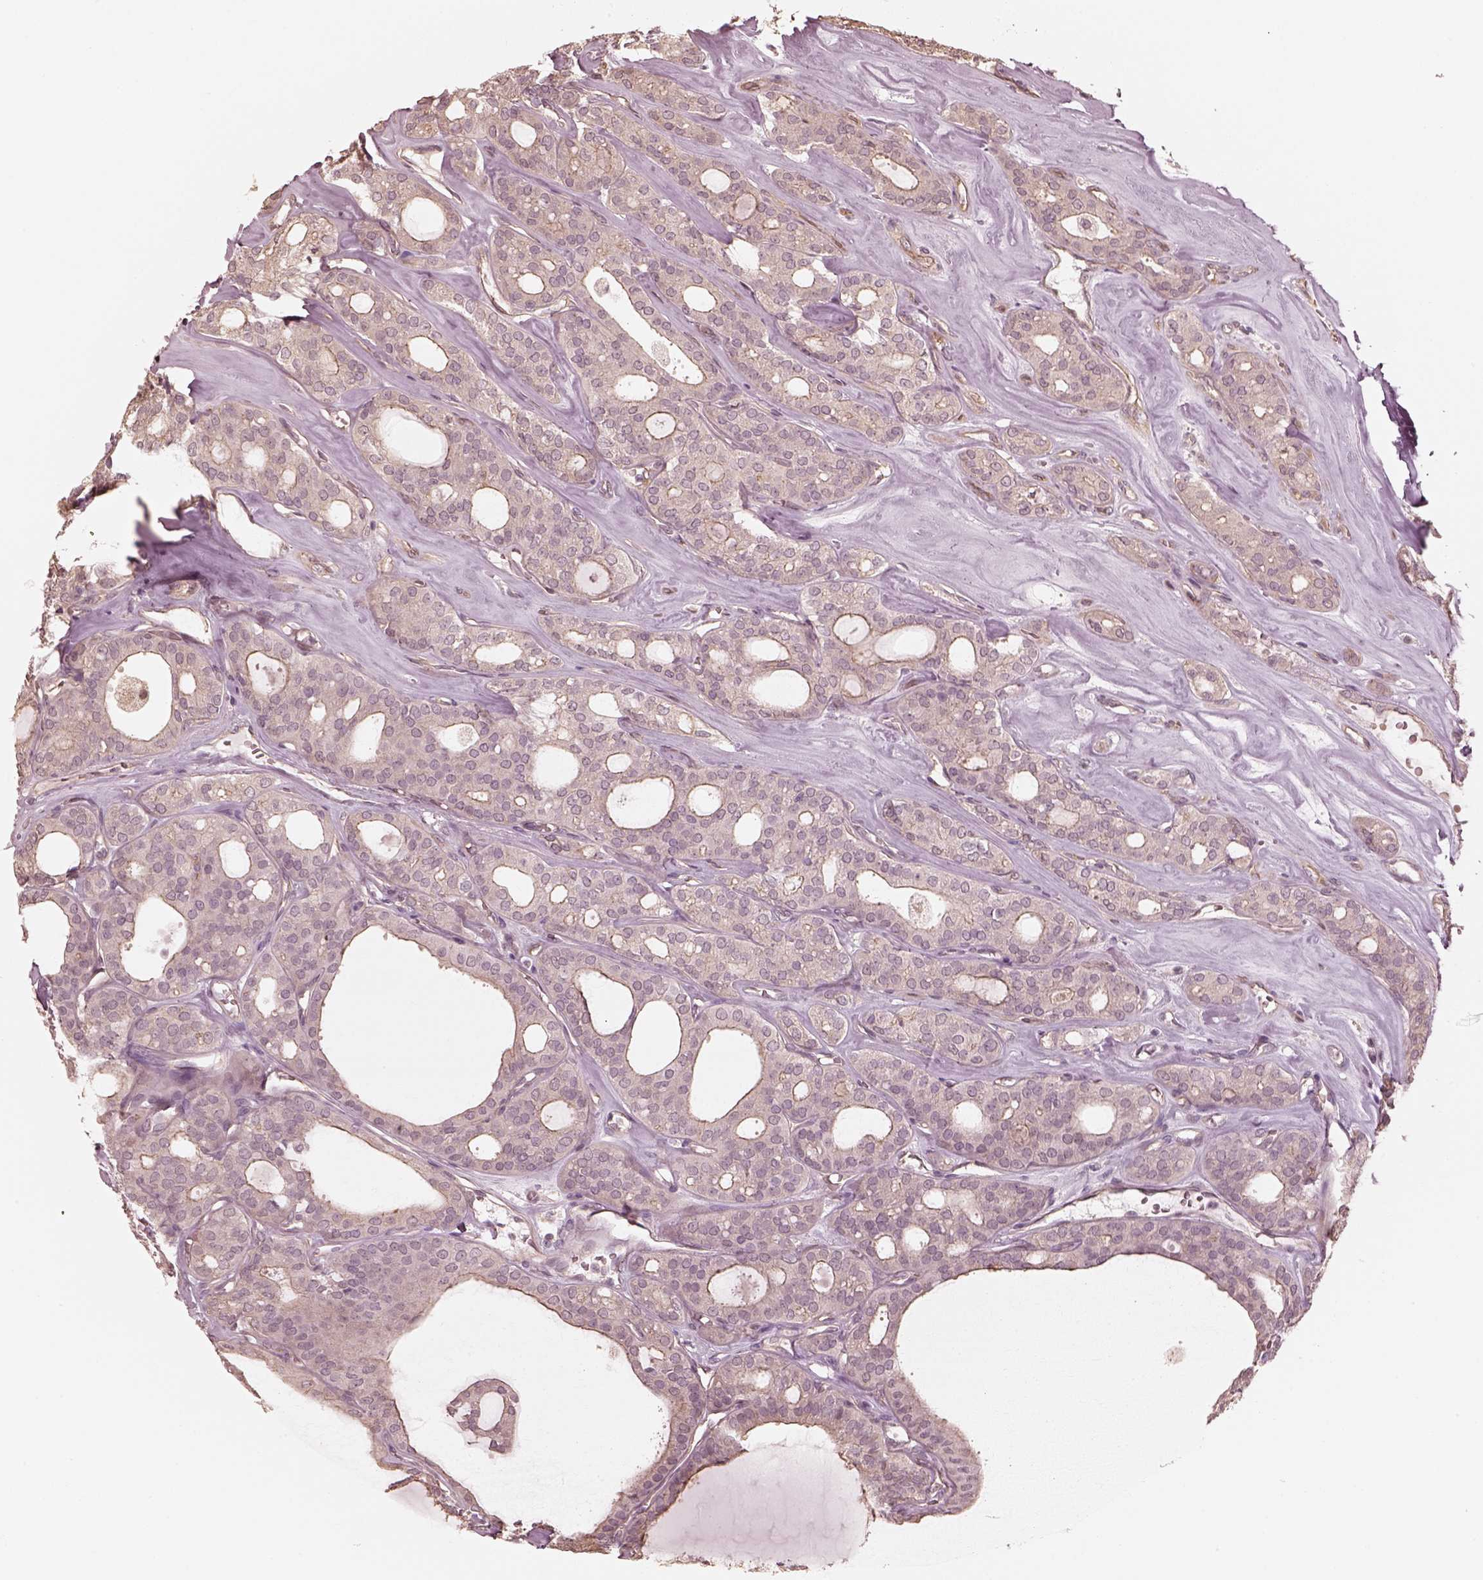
{"staining": {"intensity": "negative", "quantity": "none", "location": "none"}, "tissue": "thyroid cancer", "cell_type": "Tumor cells", "image_type": "cancer", "snomed": [{"axis": "morphology", "description": "Follicular adenoma carcinoma, NOS"}, {"axis": "topography", "description": "Thyroid gland"}], "caption": "The histopathology image shows no significant positivity in tumor cells of thyroid follicular adenoma carcinoma.", "gene": "KIF5C", "patient": {"sex": "male", "age": 75}}